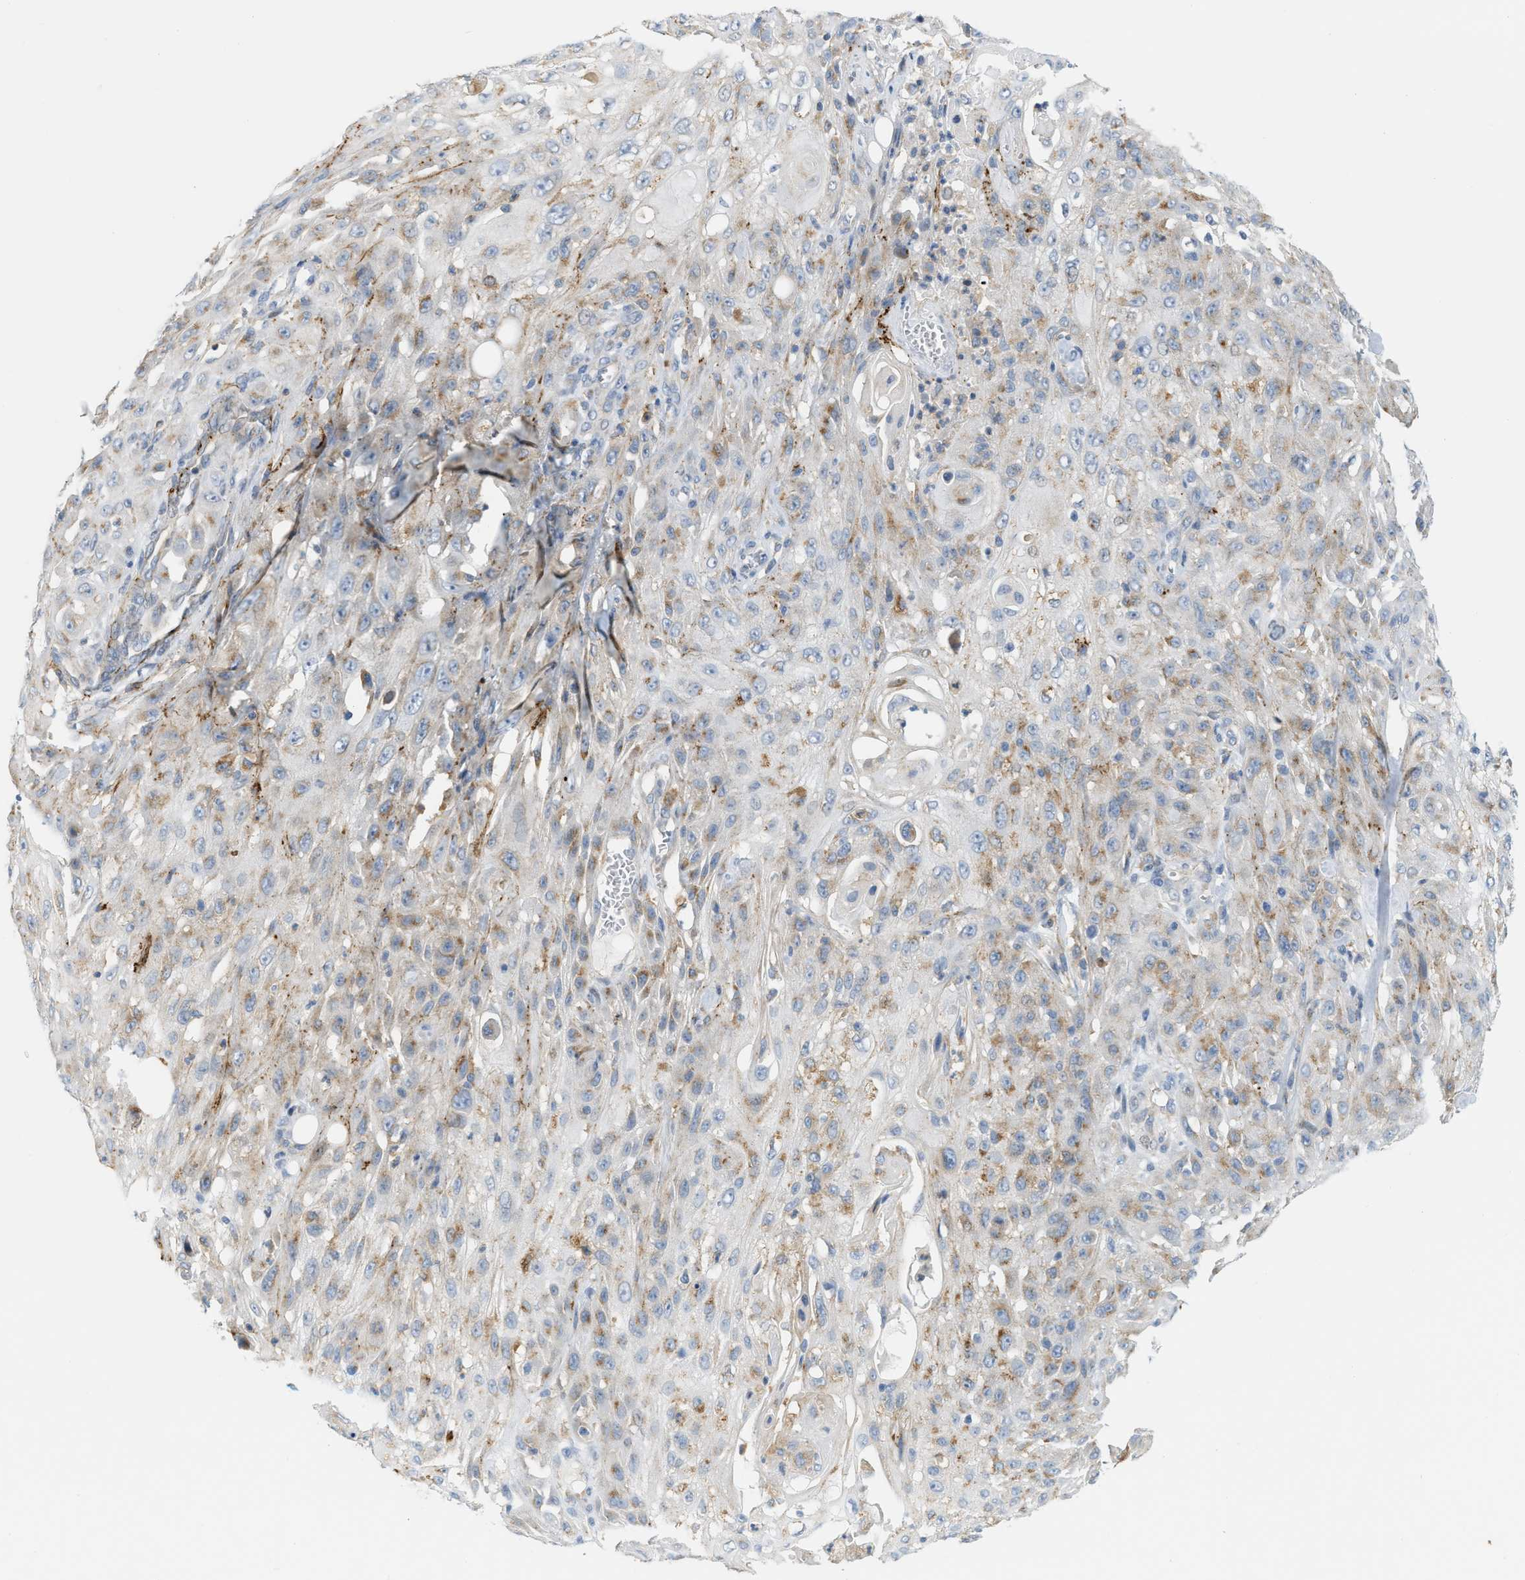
{"staining": {"intensity": "weak", "quantity": "25%-75%", "location": "cytoplasmic/membranous"}, "tissue": "skin cancer", "cell_type": "Tumor cells", "image_type": "cancer", "snomed": [{"axis": "morphology", "description": "Squamous cell carcinoma, NOS"}, {"axis": "topography", "description": "Skin"}], "caption": "Protein staining shows weak cytoplasmic/membranous expression in approximately 25%-75% of tumor cells in skin squamous cell carcinoma. (Brightfield microscopy of DAB IHC at high magnification).", "gene": "LMBRD1", "patient": {"sex": "male", "age": 75}}